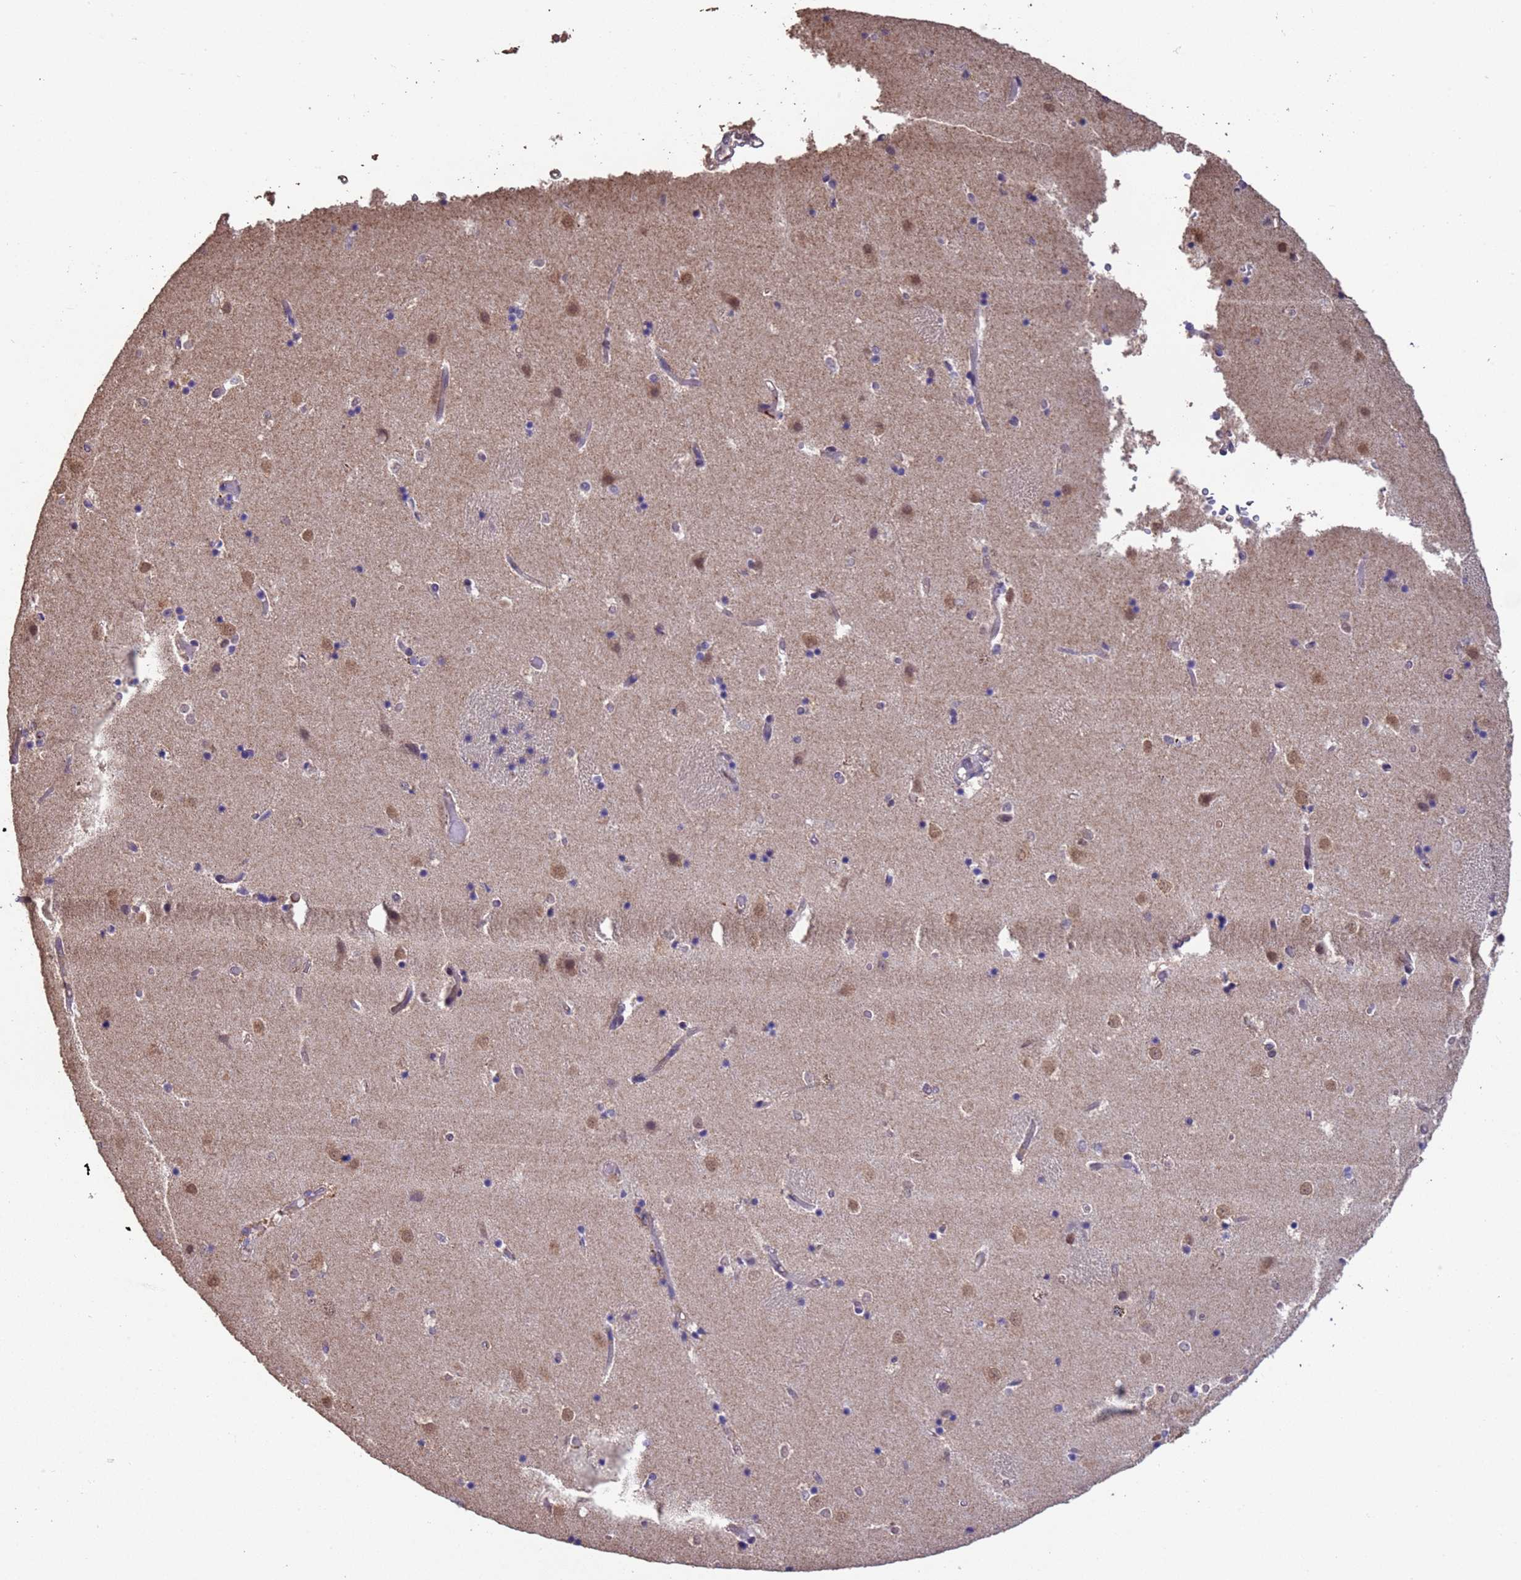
{"staining": {"intensity": "negative", "quantity": "none", "location": "none"}, "tissue": "caudate", "cell_type": "Glial cells", "image_type": "normal", "snomed": [{"axis": "morphology", "description": "Normal tissue, NOS"}, {"axis": "topography", "description": "Lateral ventricle wall"}], "caption": "Immunohistochemistry micrograph of unremarkable human caudate stained for a protein (brown), which displays no expression in glial cells. (Immunohistochemistry, brightfield microscopy, high magnification).", "gene": "NPHP1", "patient": {"sex": "female", "age": 52}}